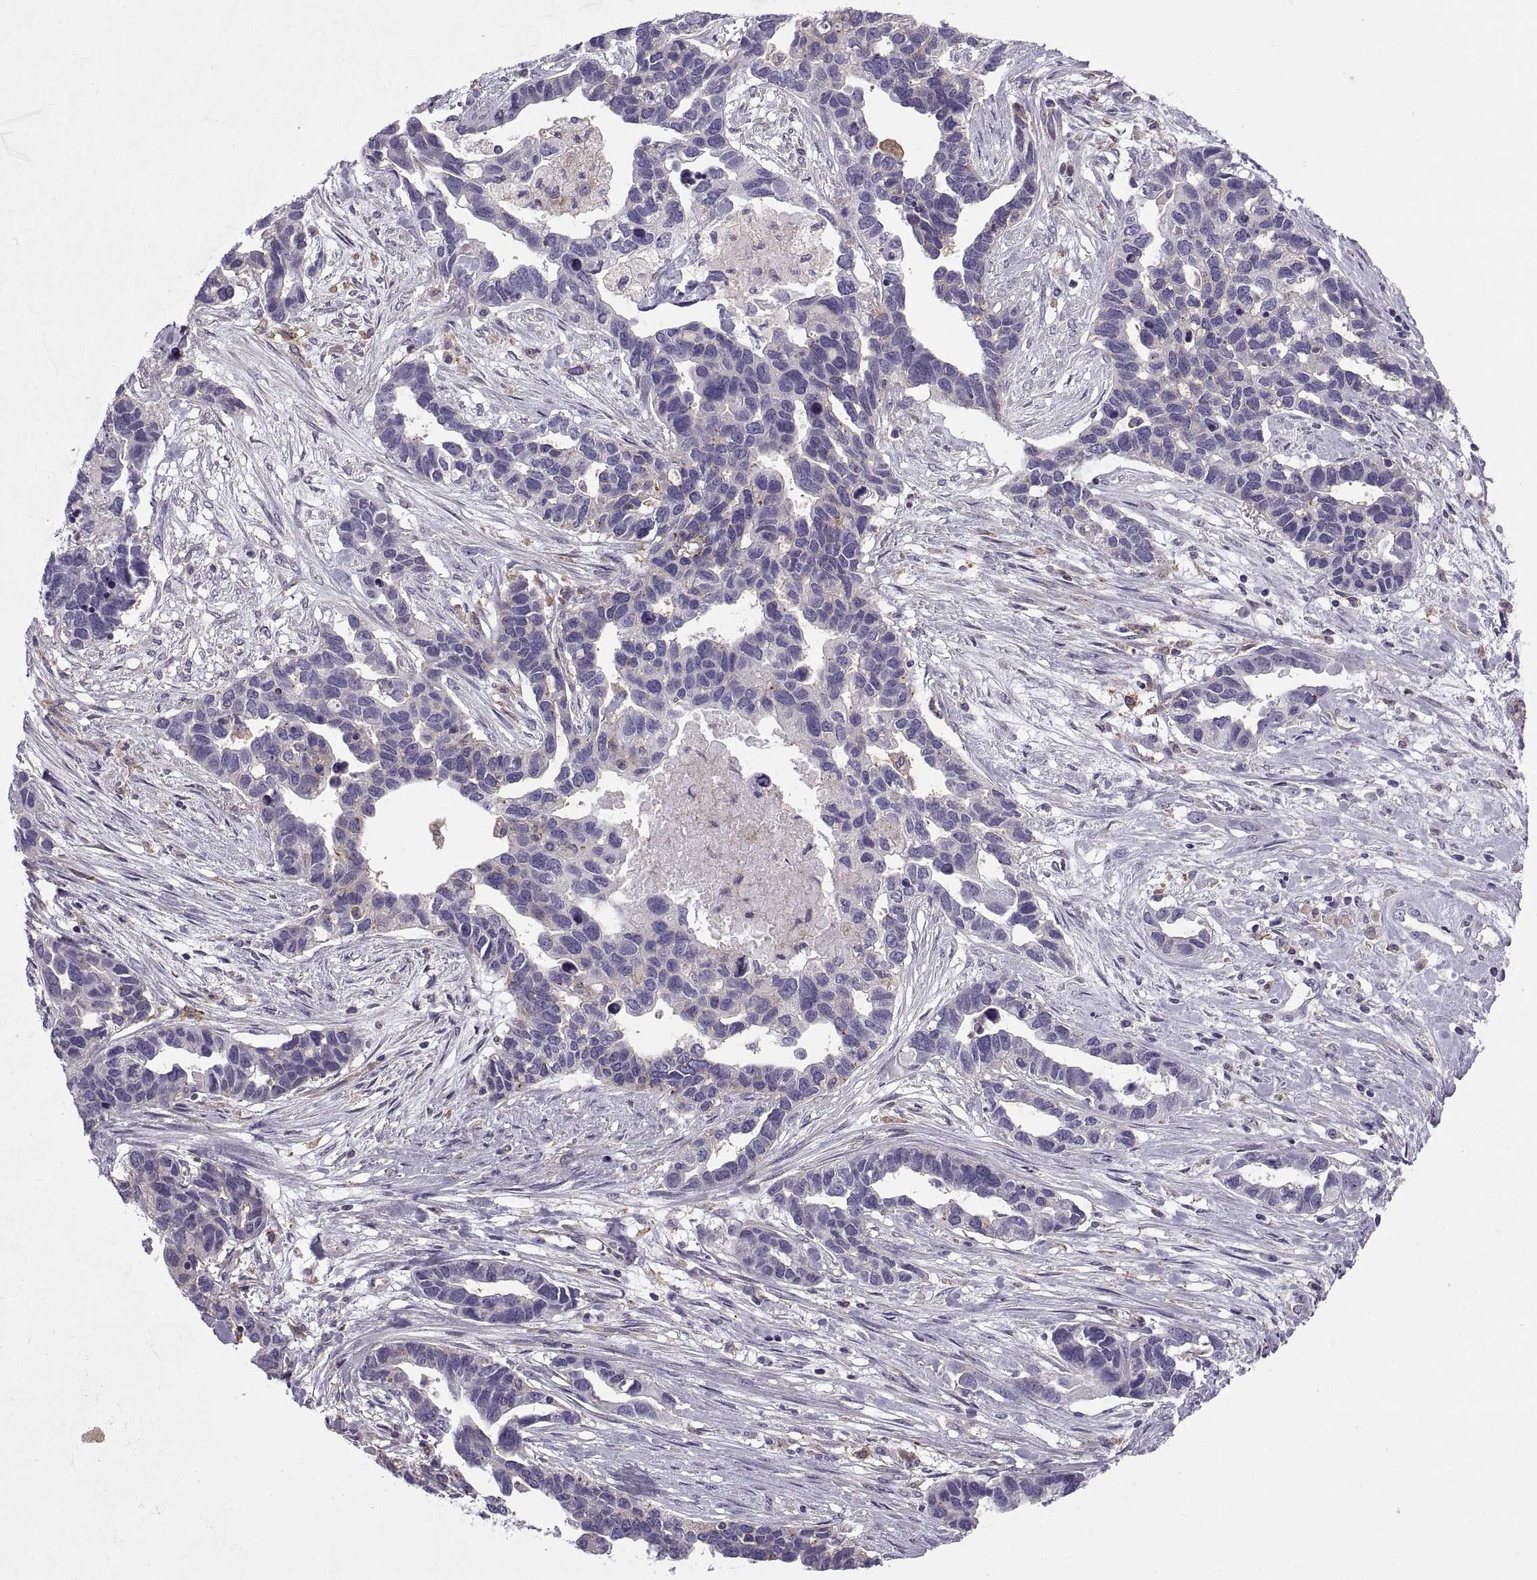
{"staining": {"intensity": "negative", "quantity": "none", "location": "none"}, "tissue": "ovarian cancer", "cell_type": "Tumor cells", "image_type": "cancer", "snomed": [{"axis": "morphology", "description": "Cystadenocarcinoma, serous, NOS"}, {"axis": "topography", "description": "Ovary"}], "caption": "The immunohistochemistry image has no significant expression in tumor cells of ovarian cancer (serous cystadenocarcinoma) tissue.", "gene": "RALB", "patient": {"sex": "female", "age": 54}}